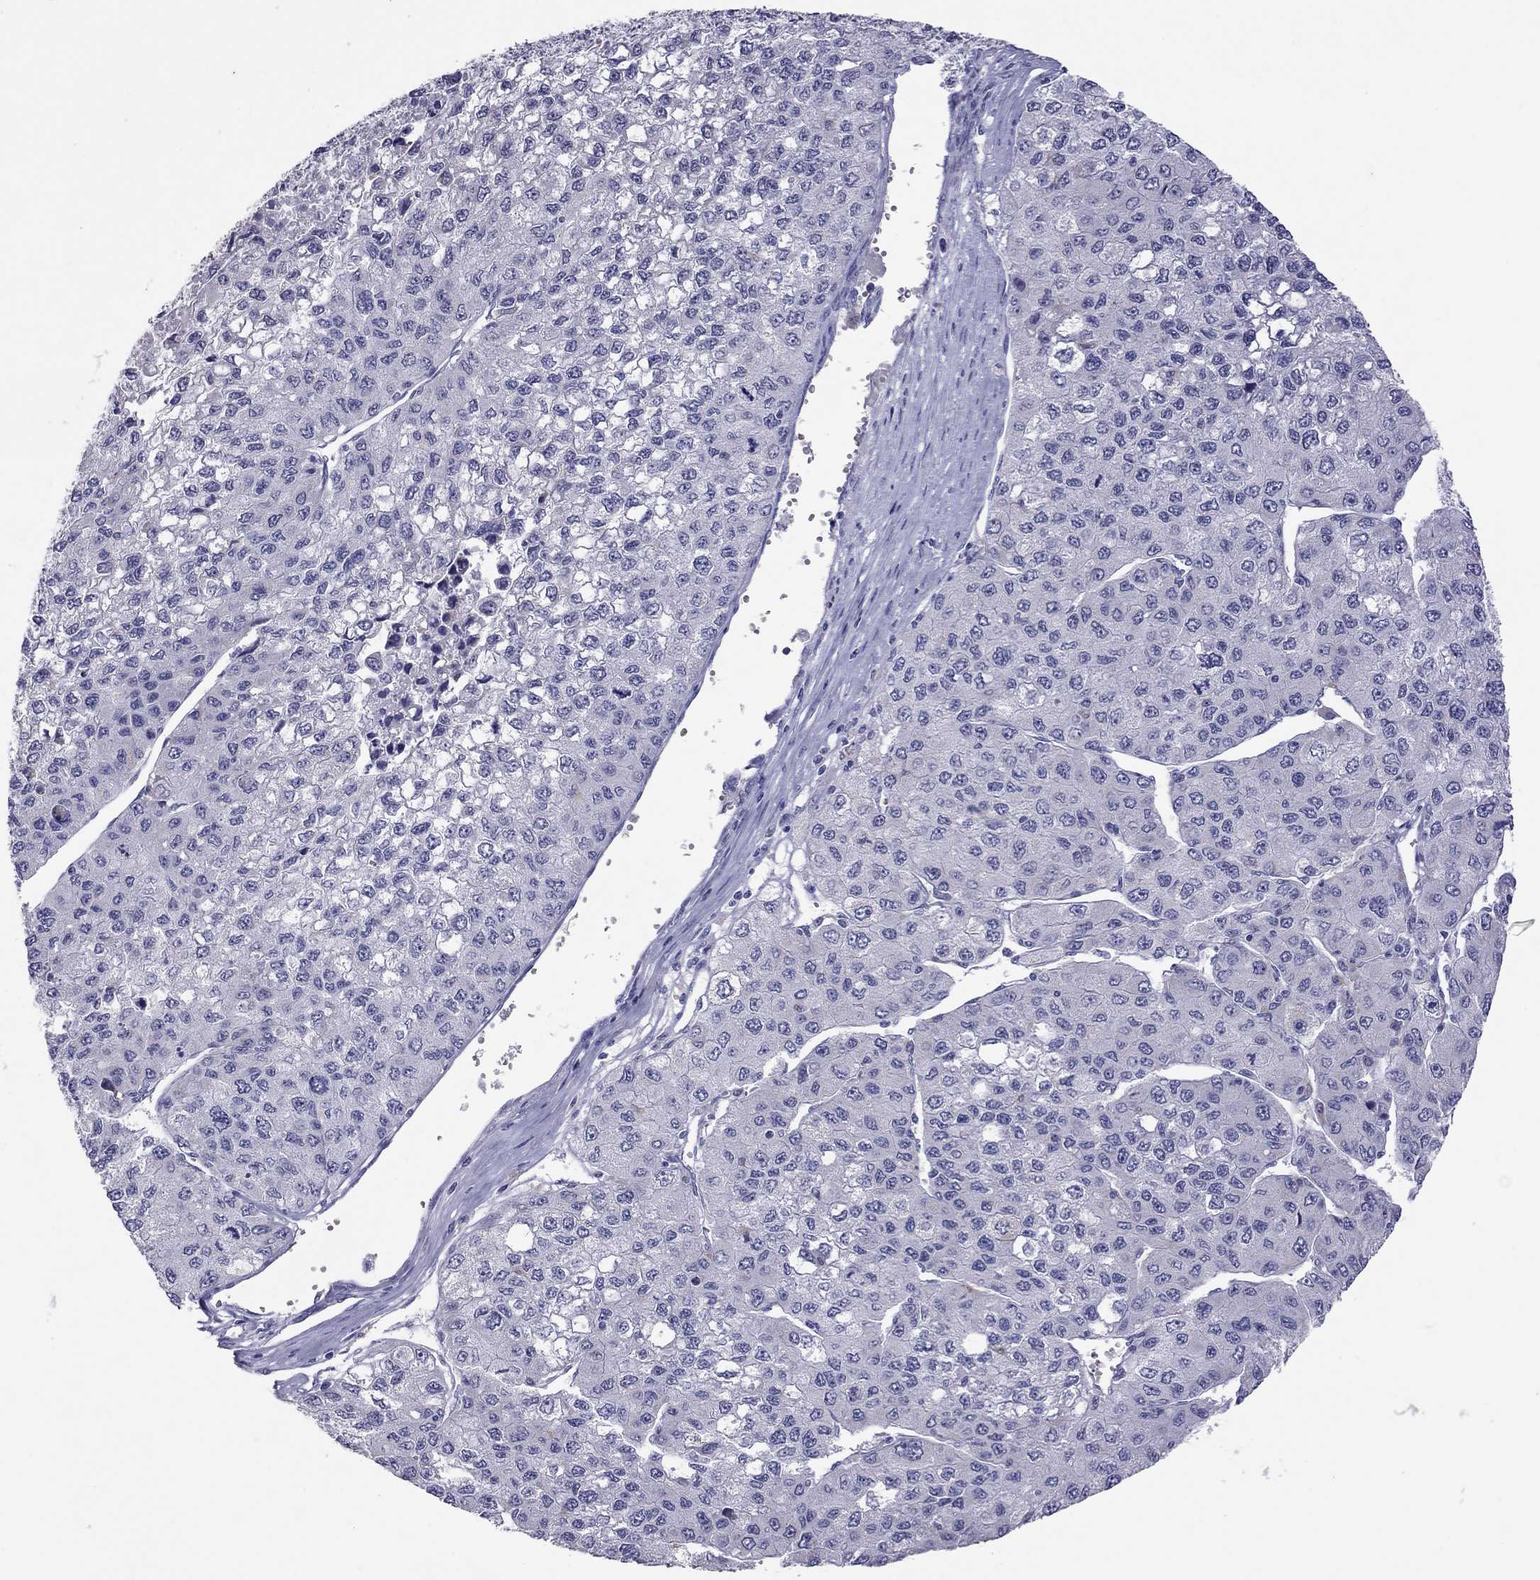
{"staining": {"intensity": "negative", "quantity": "none", "location": "none"}, "tissue": "liver cancer", "cell_type": "Tumor cells", "image_type": "cancer", "snomed": [{"axis": "morphology", "description": "Carcinoma, Hepatocellular, NOS"}, {"axis": "topography", "description": "Liver"}], "caption": "Immunohistochemical staining of liver cancer demonstrates no significant staining in tumor cells. (DAB immunohistochemistry (IHC) with hematoxylin counter stain).", "gene": "MUC16", "patient": {"sex": "female", "age": 66}}